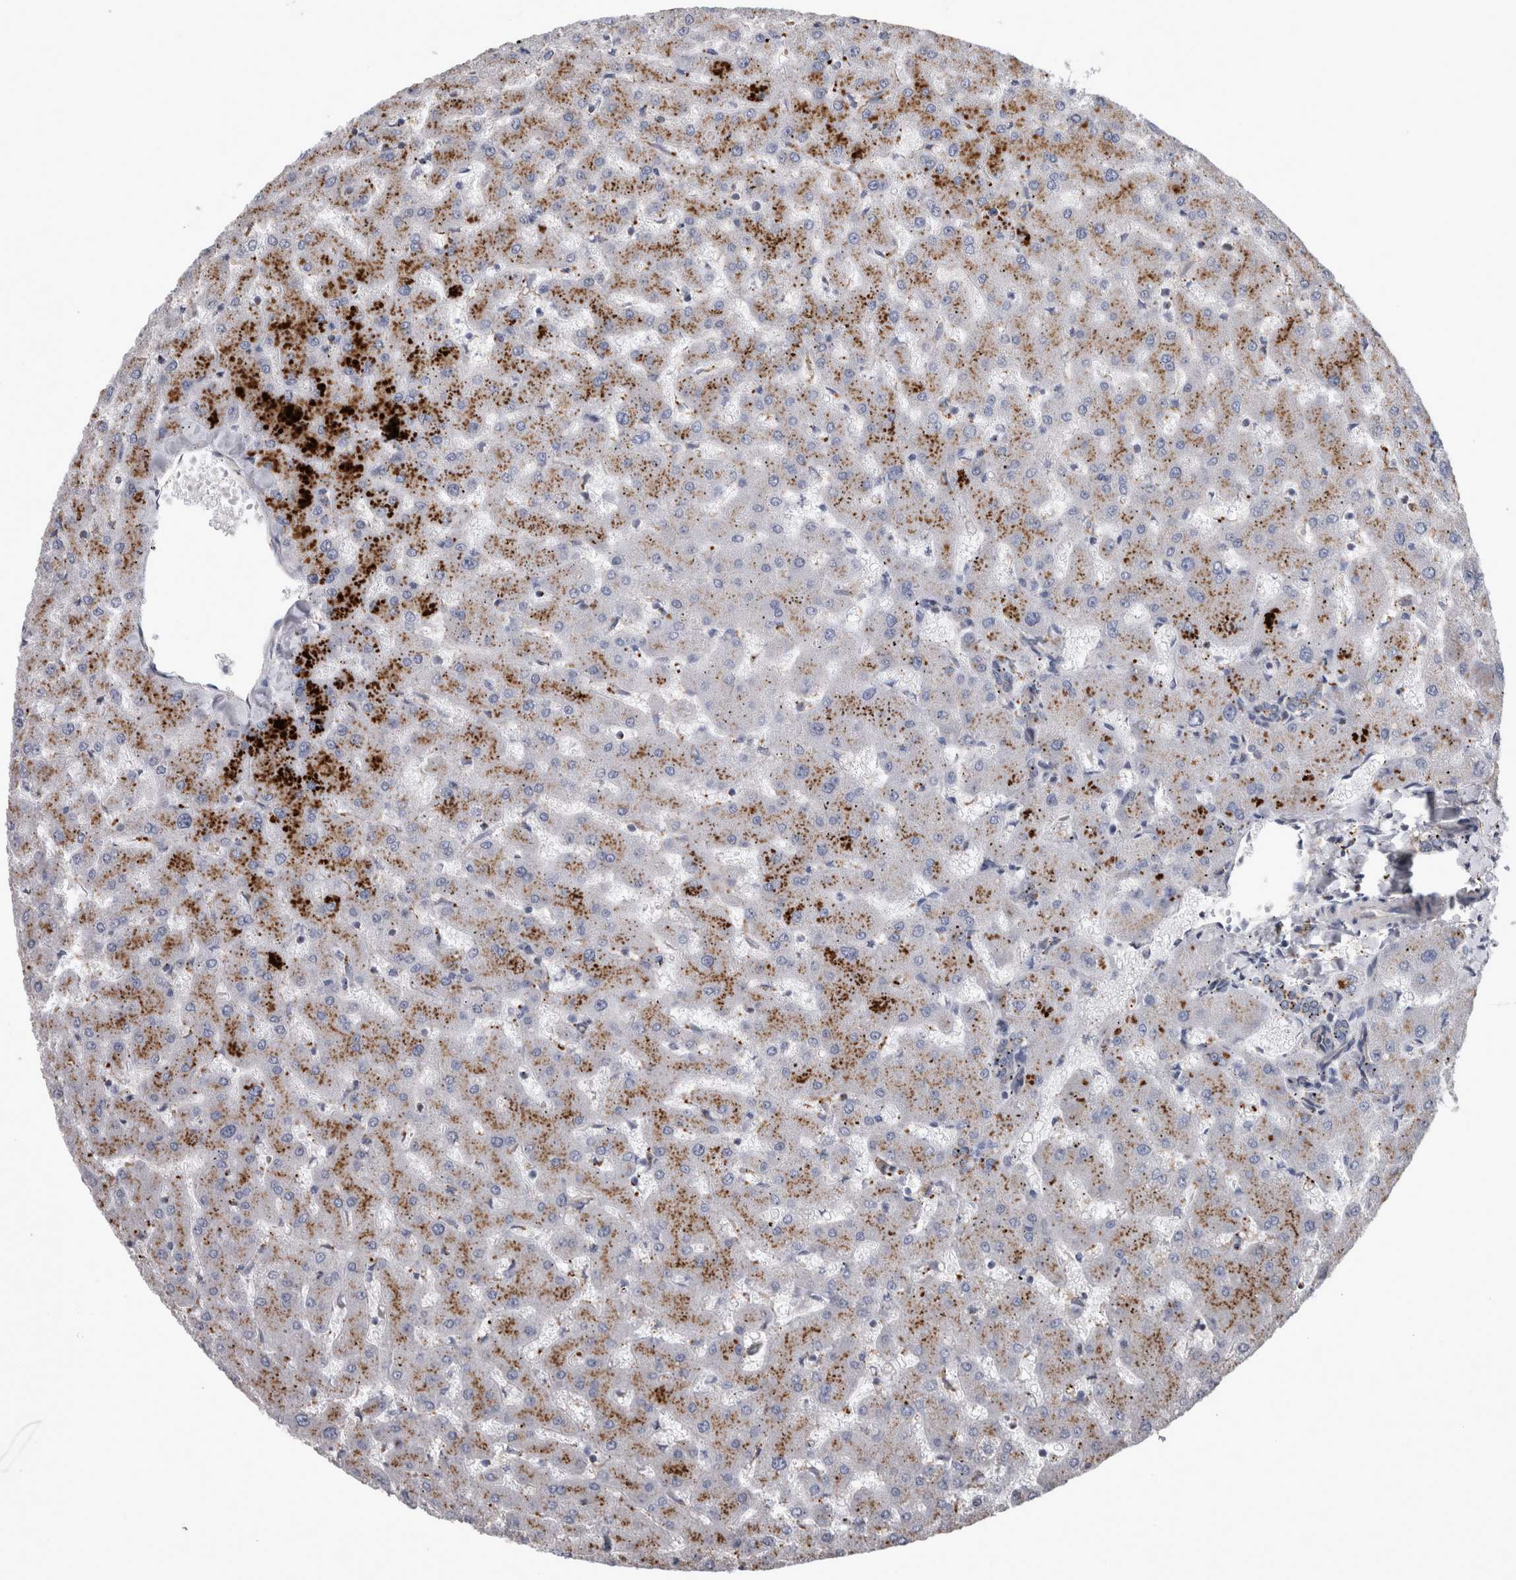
{"staining": {"intensity": "weak", "quantity": ">75%", "location": "cytoplasmic/membranous"}, "tissue": "liver", "cell_type": "Cholangiocytes", "image_type": "normal", "snomed": [{"axis": "morphology", "description": "Normal tissue, NOS"}, {"axis": "topography", "description": "Liver"}], "caption": "Liver stained with a protein marker displays weak staining in cholangiocytes.", "gene": "DPP7", "patient": {"sex": "female", "age": 63}}